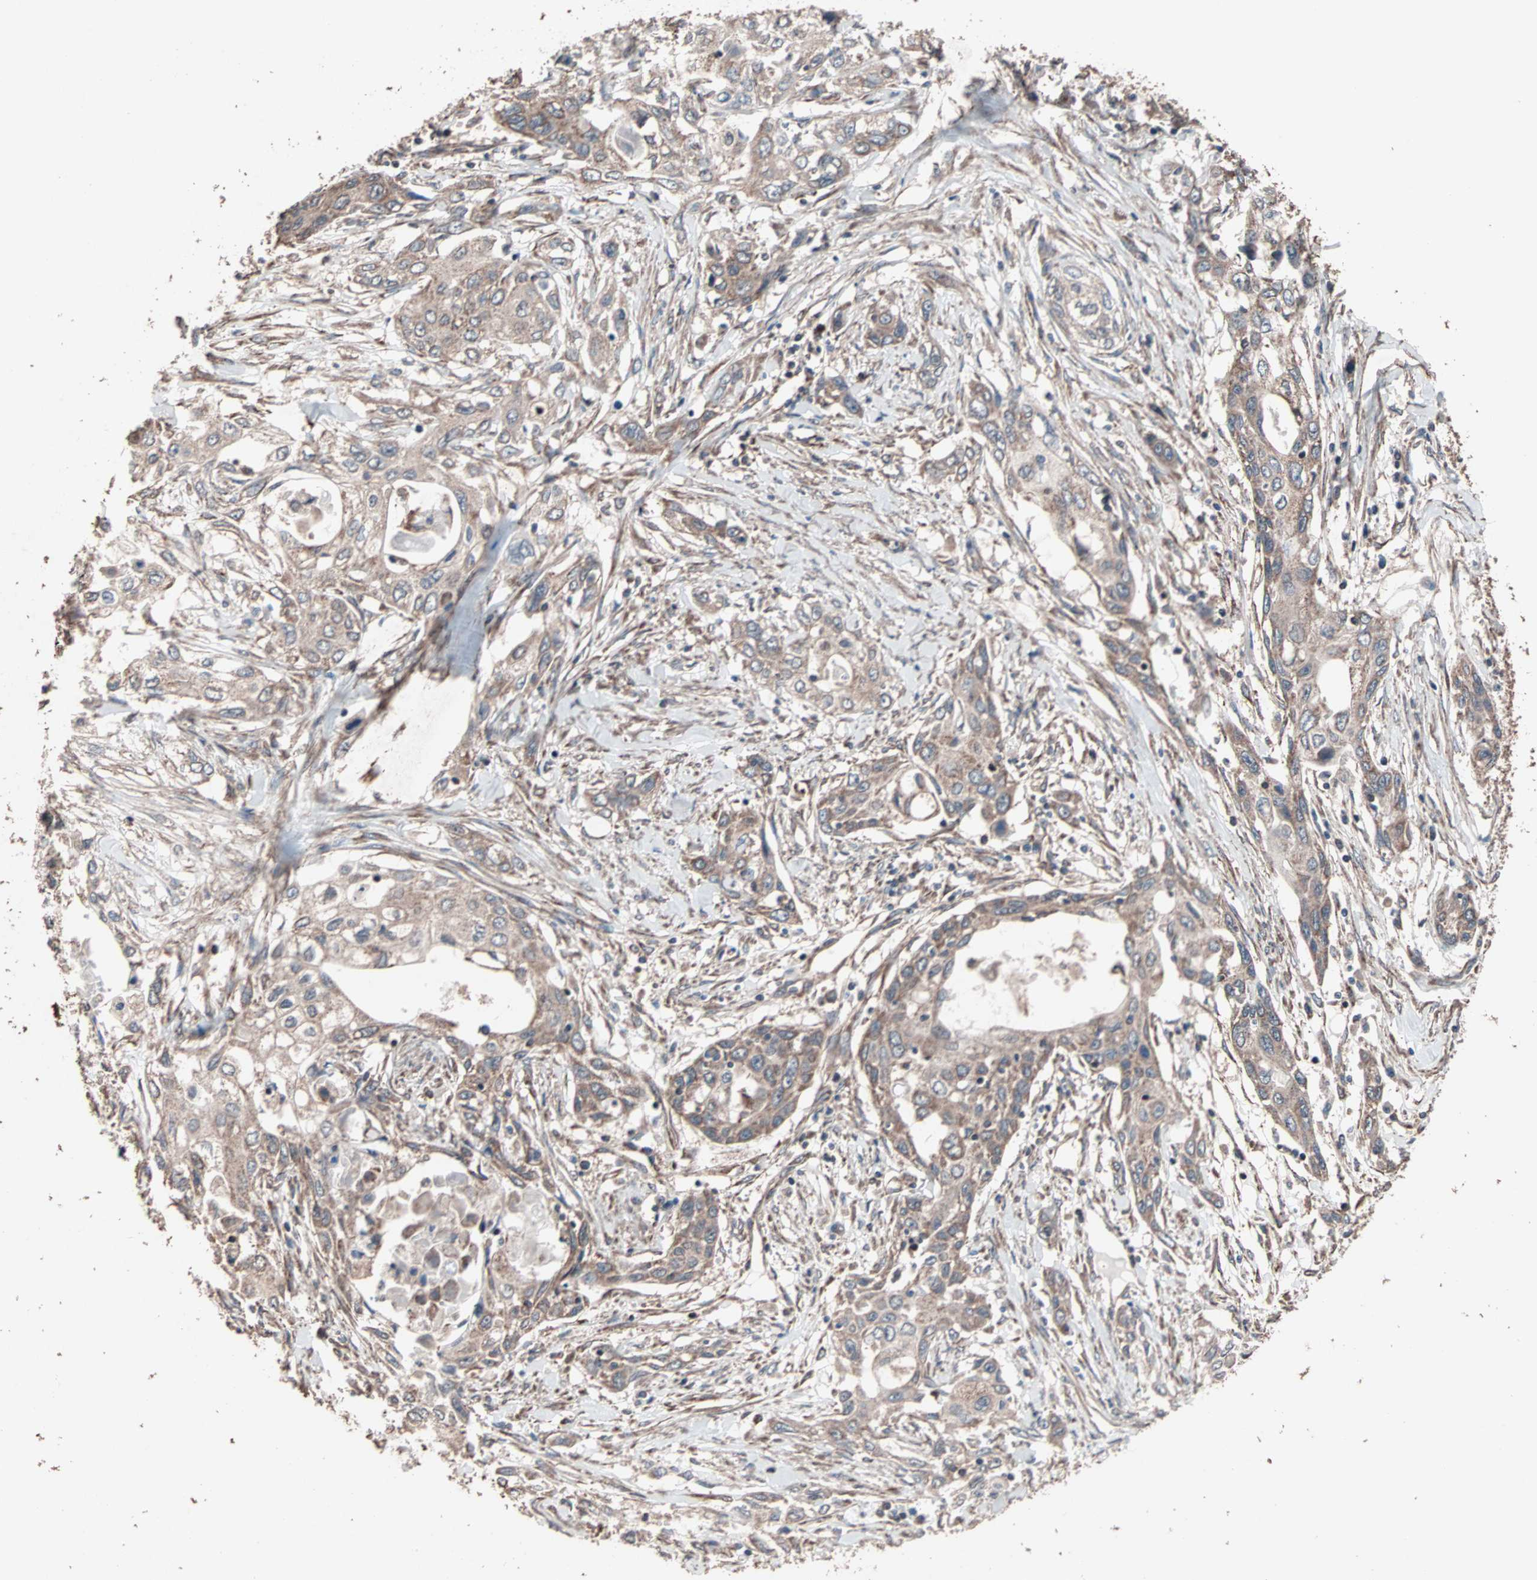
{"staining": {"intensity": "moderate", "quantity": ">75%", "location": "cytoplasmic/membranous"}, "tissue": "pancreatic cancer", "cell_type": "Tumor cells", "image_type": "cancer", "snomed": [{"axis": "morphology", "description": "Adenocarcinoma, NOS"}, {"axis": "topography", "description": "Pancreas"}], "caption": "Approximately >75% of tumor cells in adenocarcinoma (pancreatic) display moderate cytoplasmic/membranous protein staining as visualized by brown immunohistochemical staining.", "gene": "MRPL2", "patient": {"sex": "female", "age": 70}}